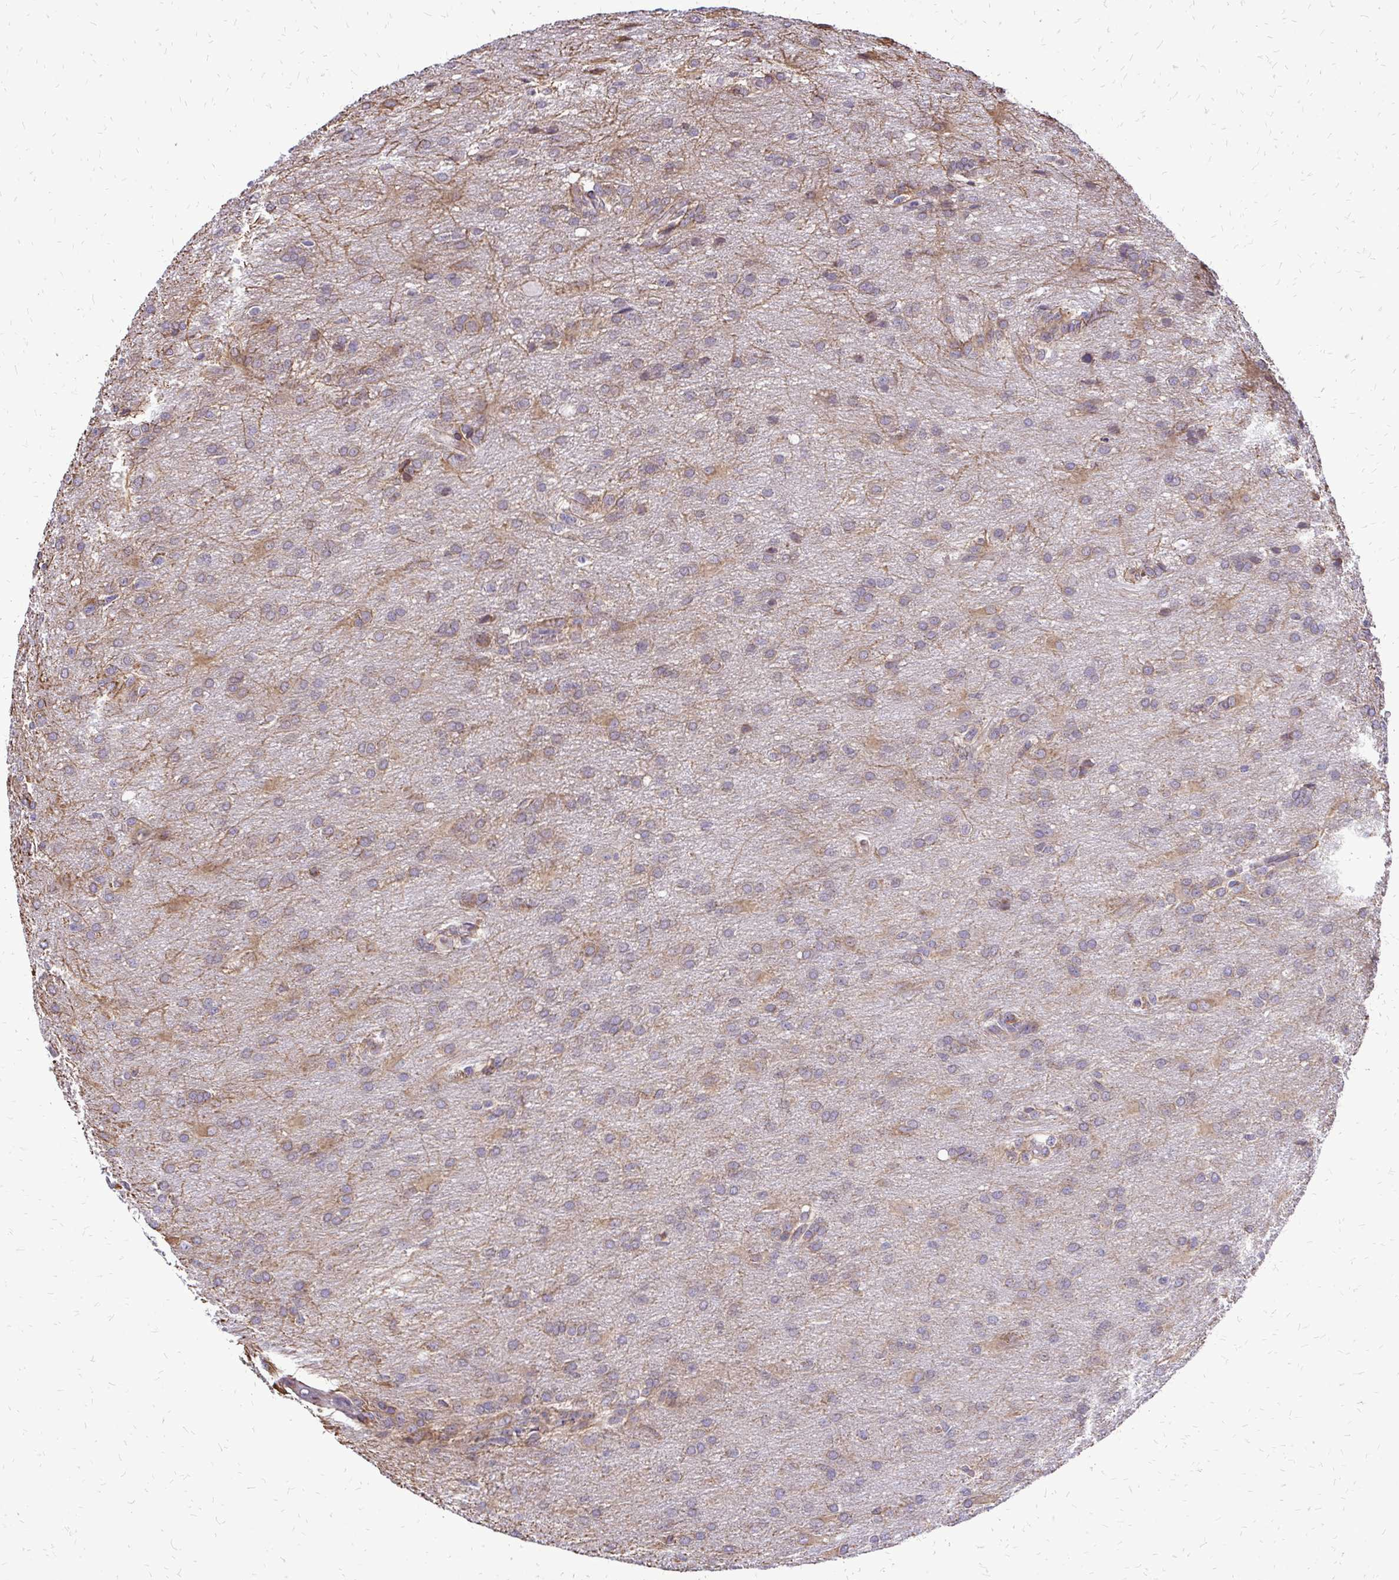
{"staining": {"intensity": "weak", "quantity": "25%-75%", "location": "cytoplasmic/membranous"}, "tissue": "glioma", "cell_type": "Tumor cells", "image_type": "cancer", "snomed": [{"axis": "morphology", "description": "Glioma, malignant, High grade"}, {"axis": "topography", "description": "Brain"}], "caption": "Human high-grade glioma (malignant) stained with a brown dye demonstrates weak cytoplasmic/membranous positive staining in approximately 25%-75% of tumor cells.", "gene": "RPS3", "patient": {"sex": "male", "age": 68}}